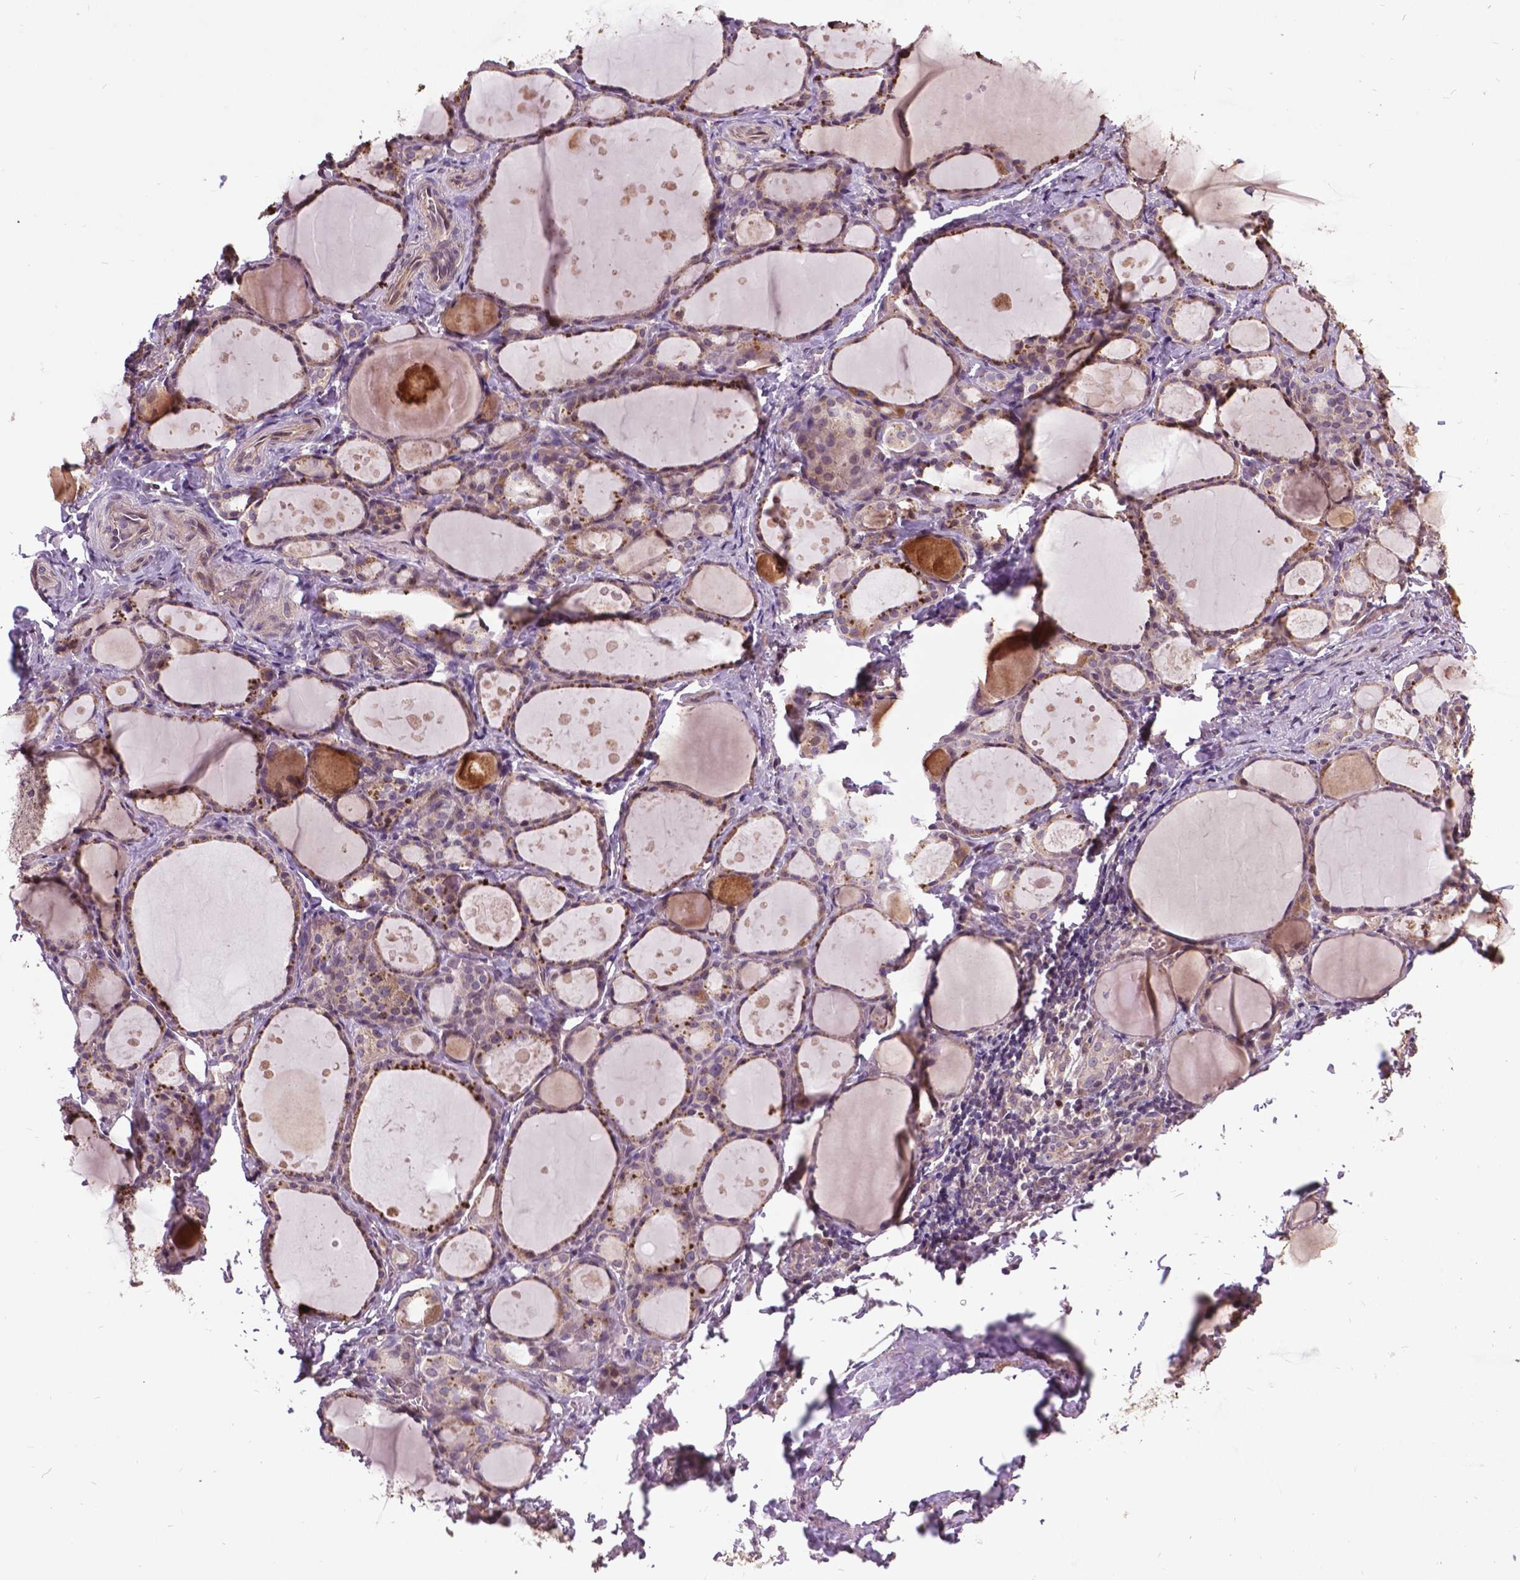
{"staining": {"intensity": "strong", "quantity": "<25%", "location": "cytoplasmic/membranous"}, "tissue": "thyroid gland", "cell_type": "Glandular cells", "image_type": "normal", "snomed": [{"axis": "morphology", "description": "Normal tissue, NOS"}, {"axis": "topography", "description": "Thyroid gland"}], "caption": "Approximately <25% of glandular cells in benign human thyroid gland demonstrate strong cytoplasmic/membranous protein expression as visualized by brown immunohistochemical staining.", "gene": "AP1S3", "patient": {"sex": "male", "age": 68}}